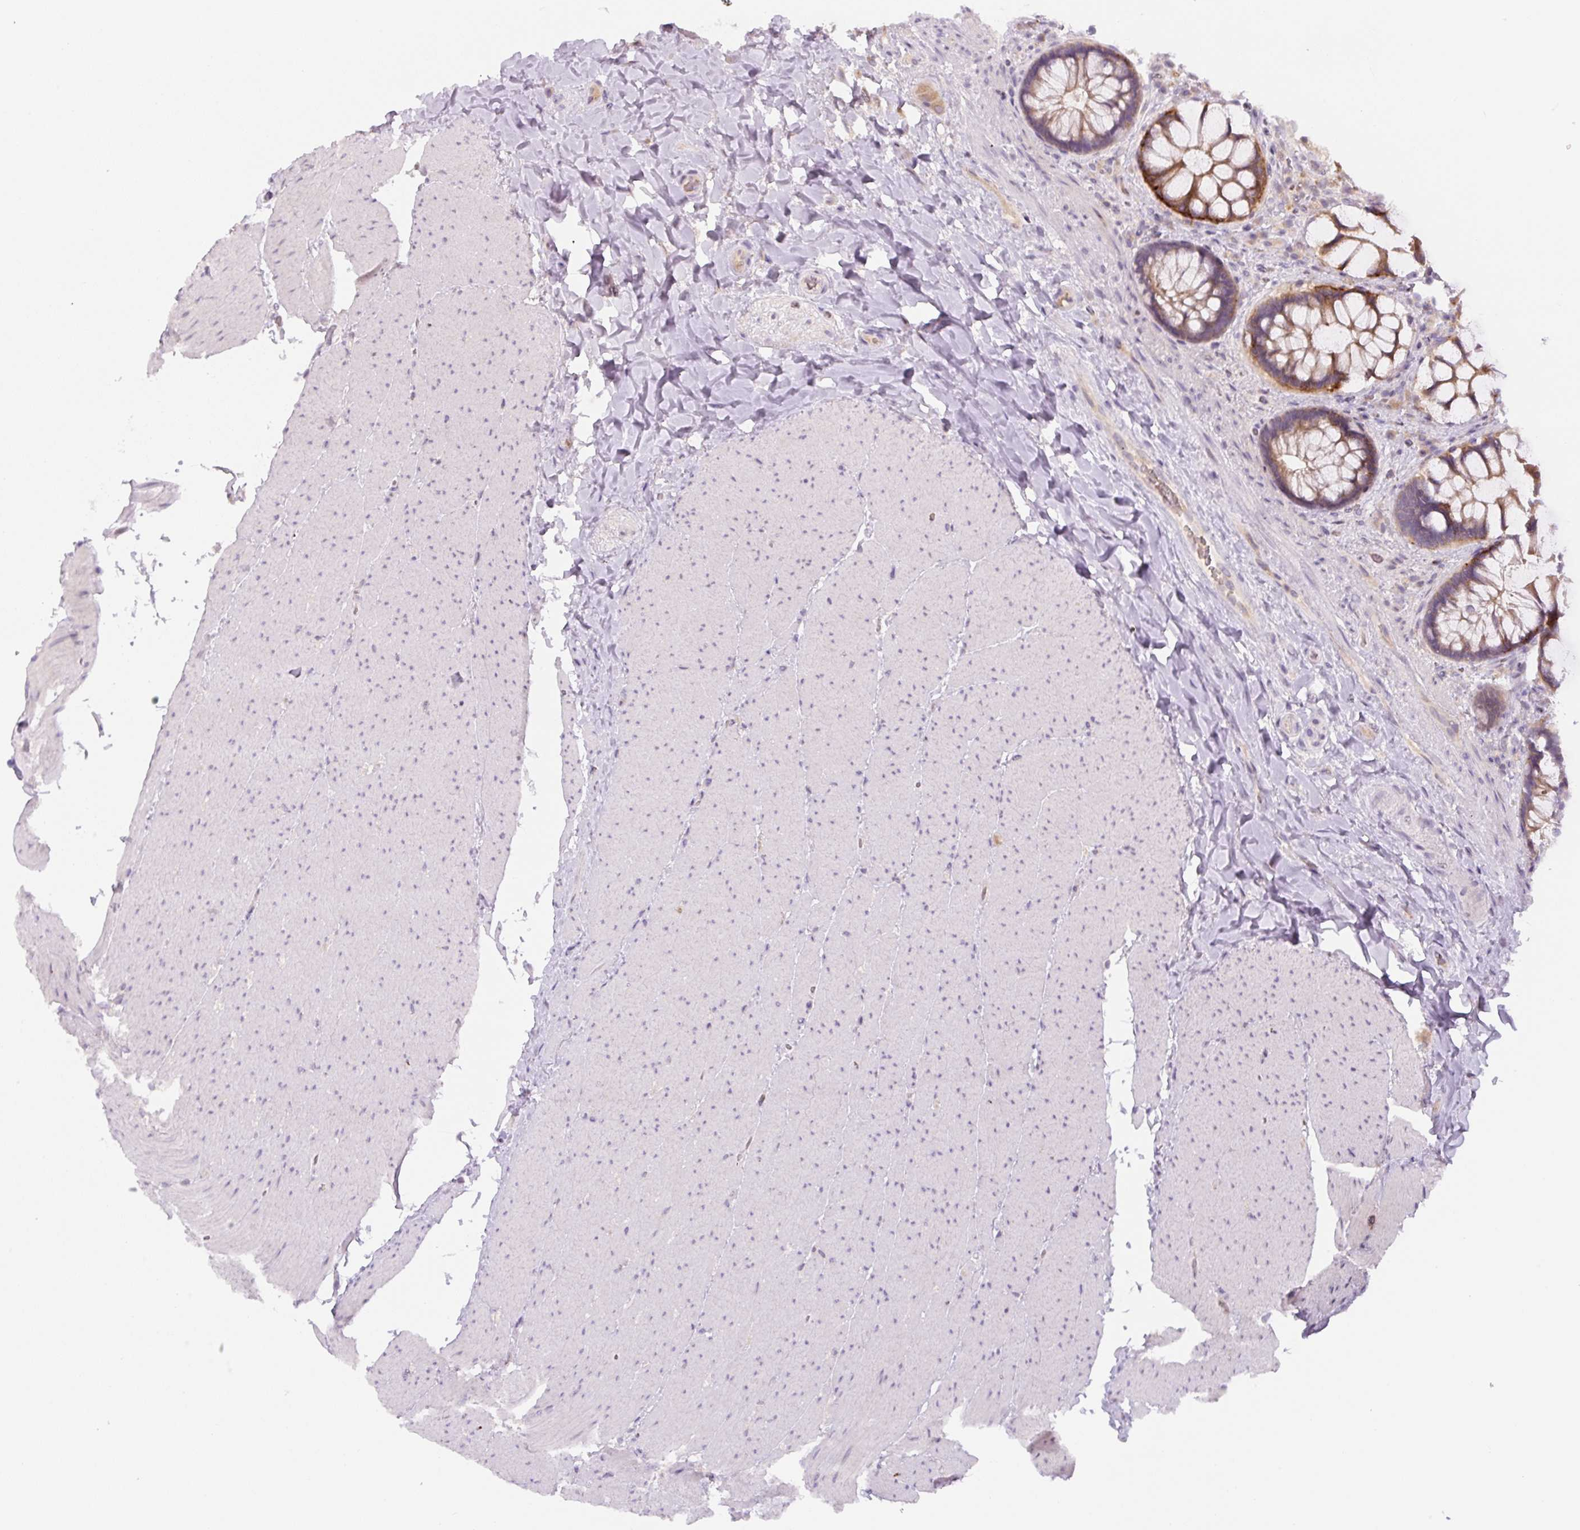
{"staining": {"intensity": "moderate", "quantity": ">75%", "location": "cytoplasmic/membranous"}, "tissue": "rectum", "cell_type": "Glandular cells", "image_type": "normal", "snomed": [{"axis": "morphology", "description": "Normal tissue, NOS"}, {"axis": "topography", "description": "Rectum"}], "caption": "Protein staining reveals moderate cytoplasmic/membranous staining in approximately >75% of glandular cells in benign rectum.", "gene": "YIF1B", "patient": {"sex": "female", "age": 58}}